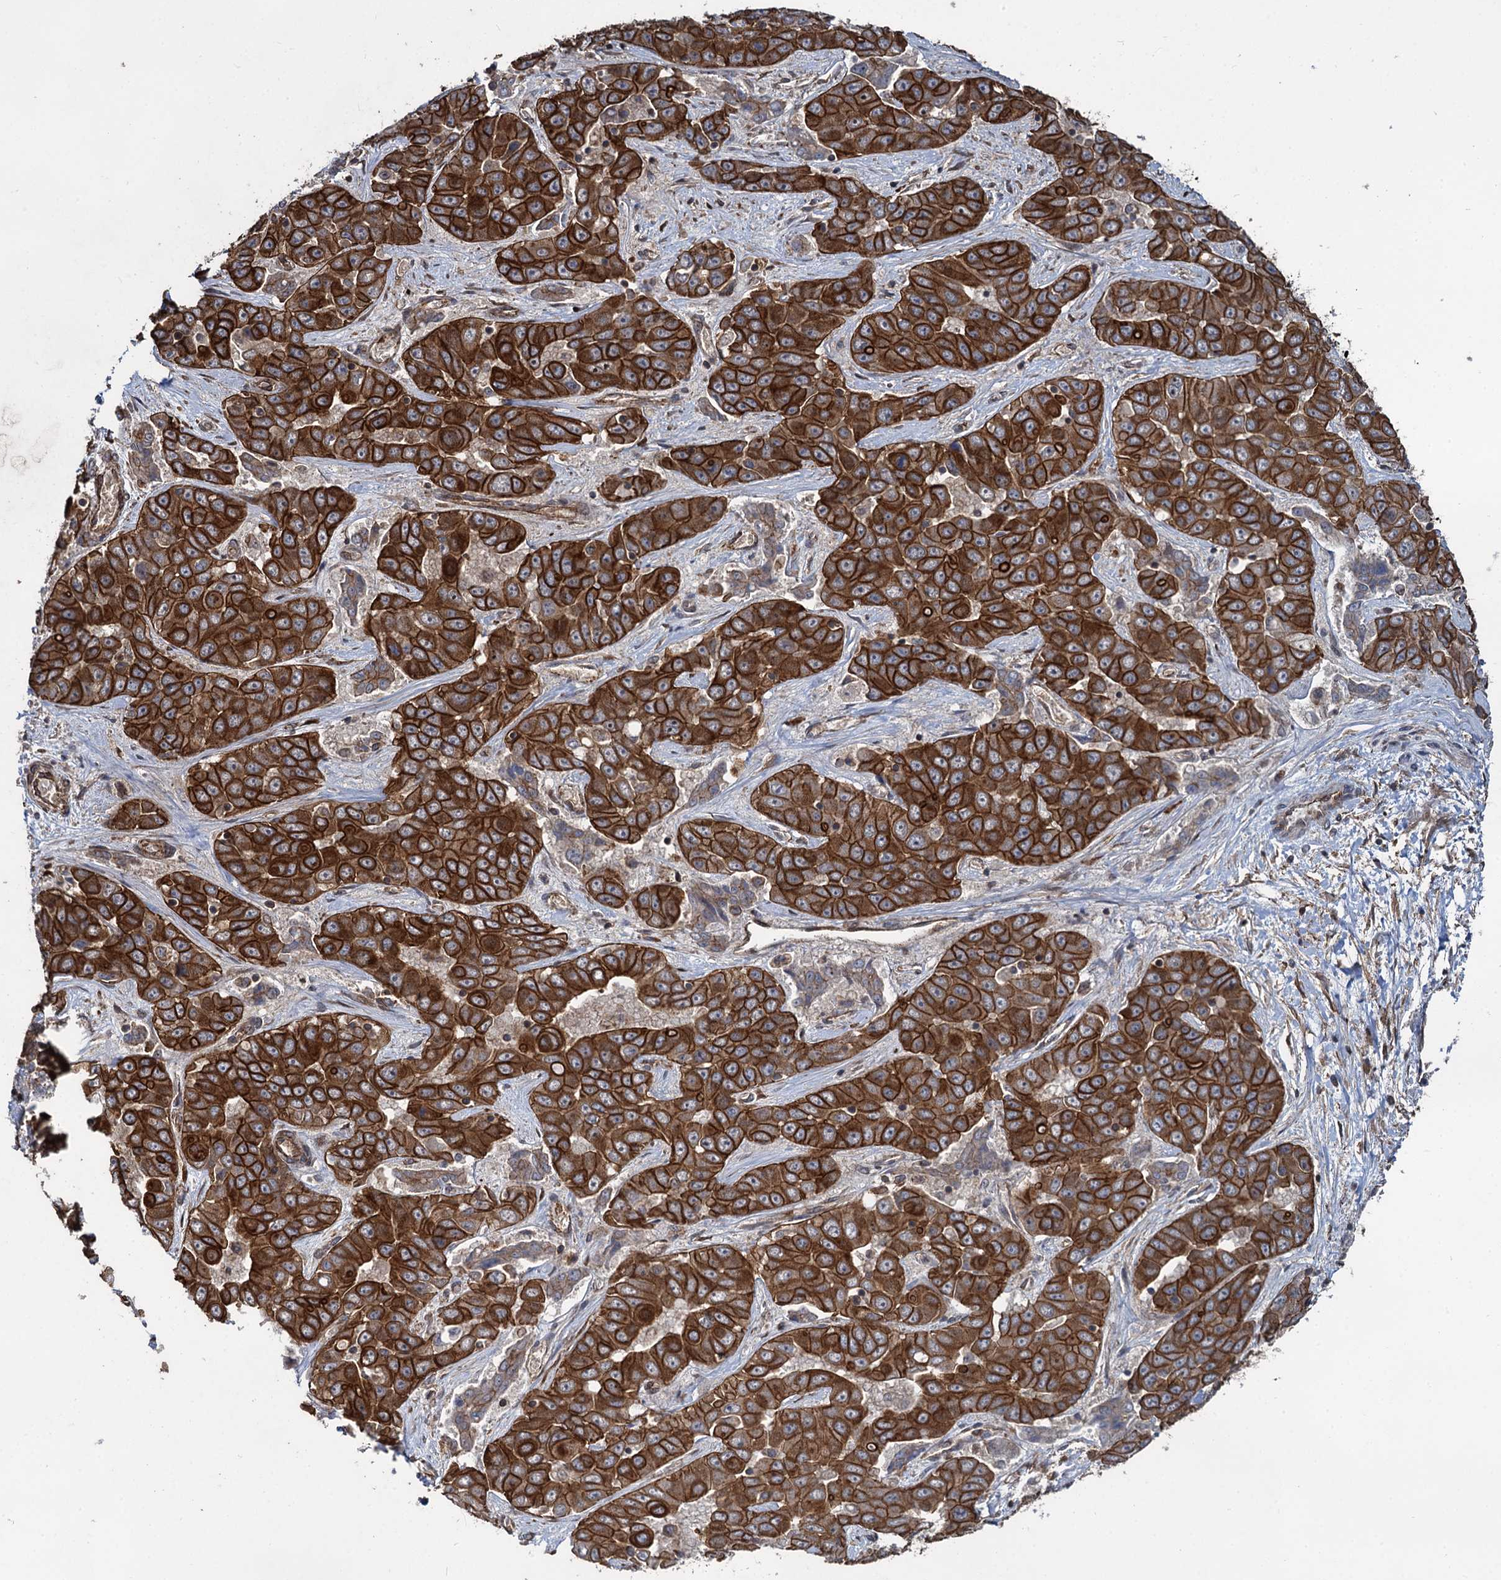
{"staining": {"intensity": "strong", "quantity": ">75%", "location": "cytoplasmic/membranous"}, "tissue": "liver cancer", "cell_type": "Tumor cells", "image_type": "cancer", "snomed": [{"axis": "morphology", "description": "Cholangiocarcinoma"}, {"axis": "topography", "description": "Liver"}], "caption": "This image shows cholangiocarcinoma (liver) stained with immunohistochemistry to label a protein in brown. The cytoplasmic/membranous of tumor cells show strong positivity for the protein. Nuclei are counter-stained blue.", "gene": "SVIP", "patient": {"sex": "female", "age": 52}}